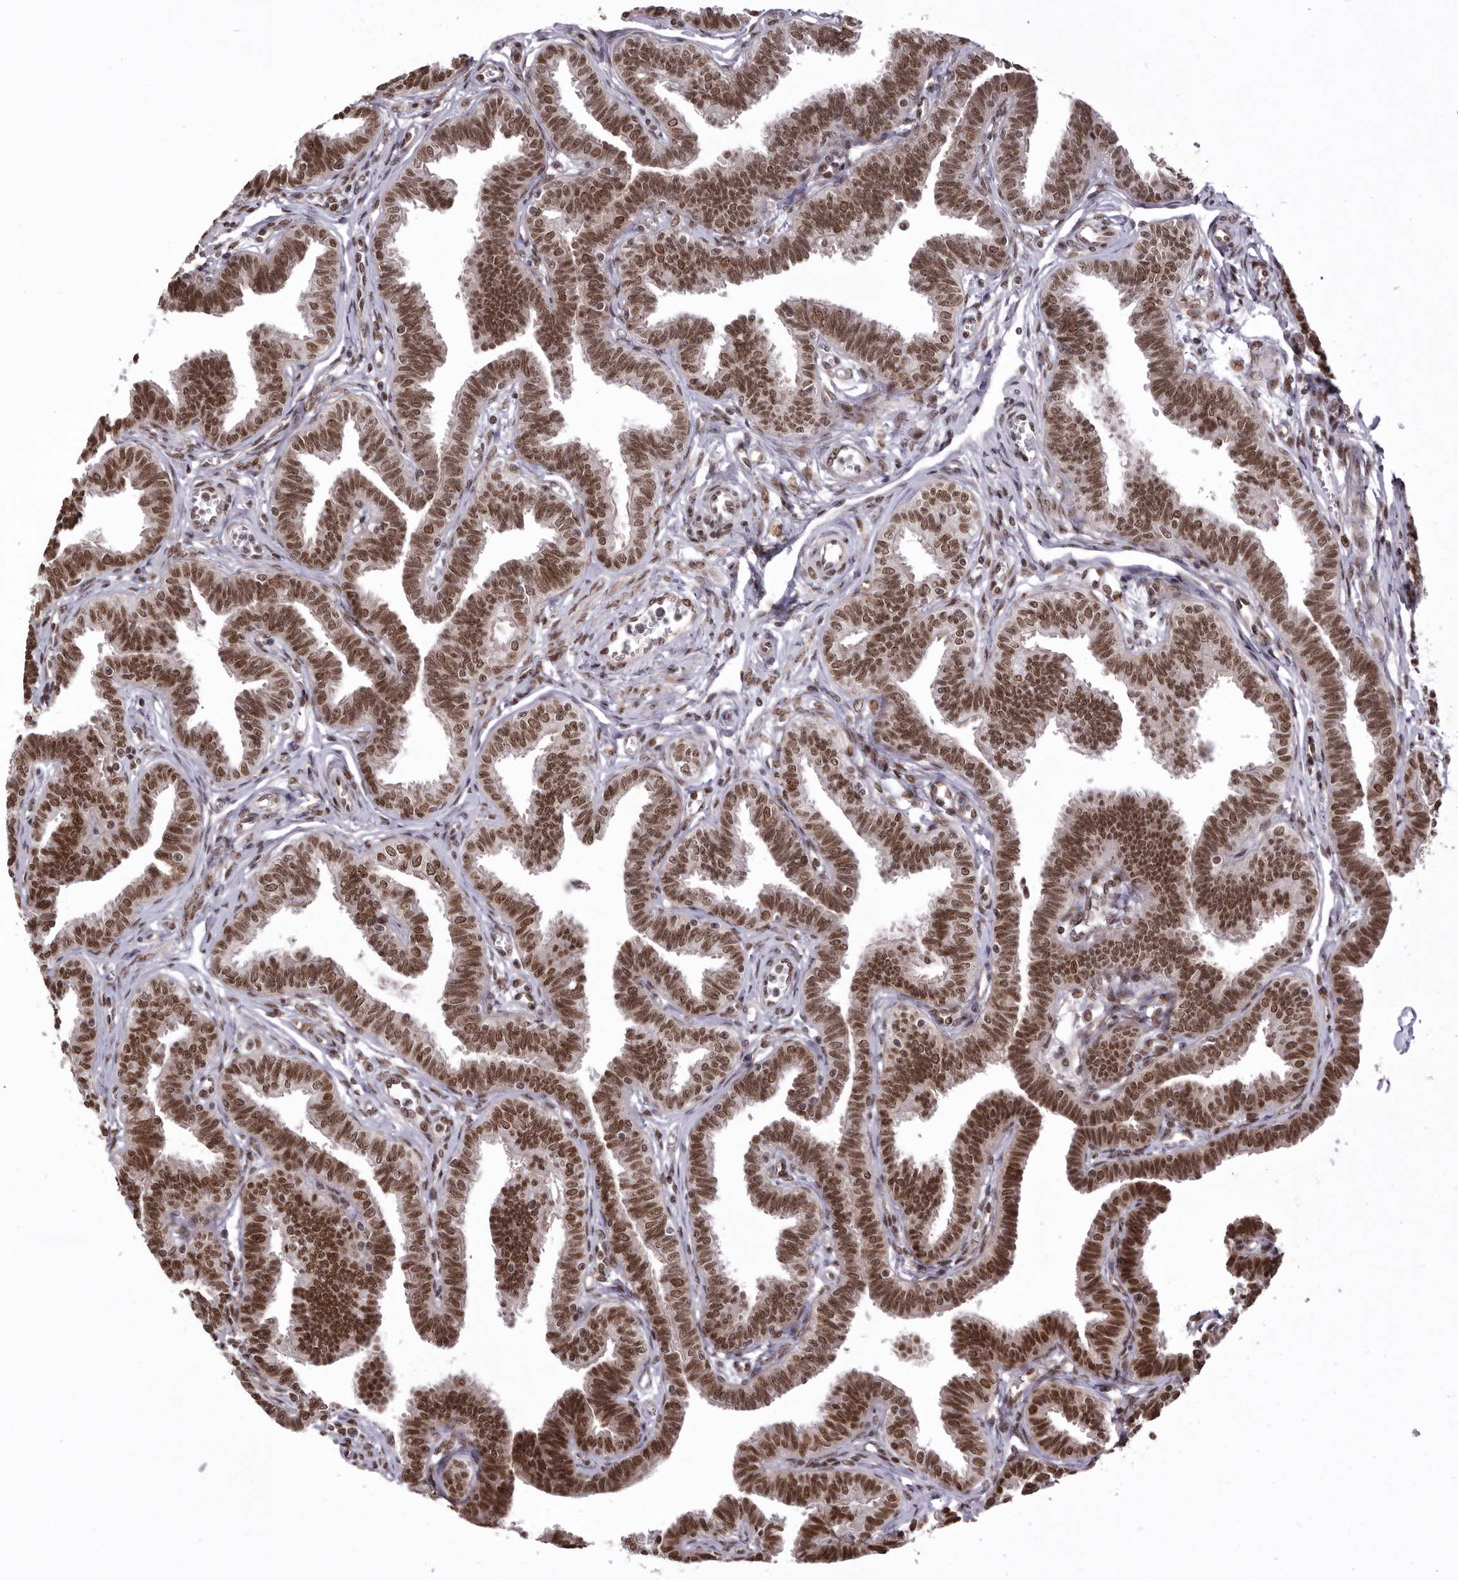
{"staining": {"intensity": "strong", "quantity": ">75%", "location": "nuclear"}, "tissue": "fallopian tube", "cell_type": "Glandular cells", "image_type": "normal", "snomed": [{"axis": "morphology", "description": "Normal tissue, NOS"}, {"axis": "topography", "description": "Fallopian tube"}, {"axis": "topography", "description": "Ovary"}], "caption": "Brown immunohistochemical staining in normal fallopian tube exhibits strong nuclear staining in about >75% of glandular cells.", "gene": "CHTOP", "patient": {"sex": "female", "age": 23}}